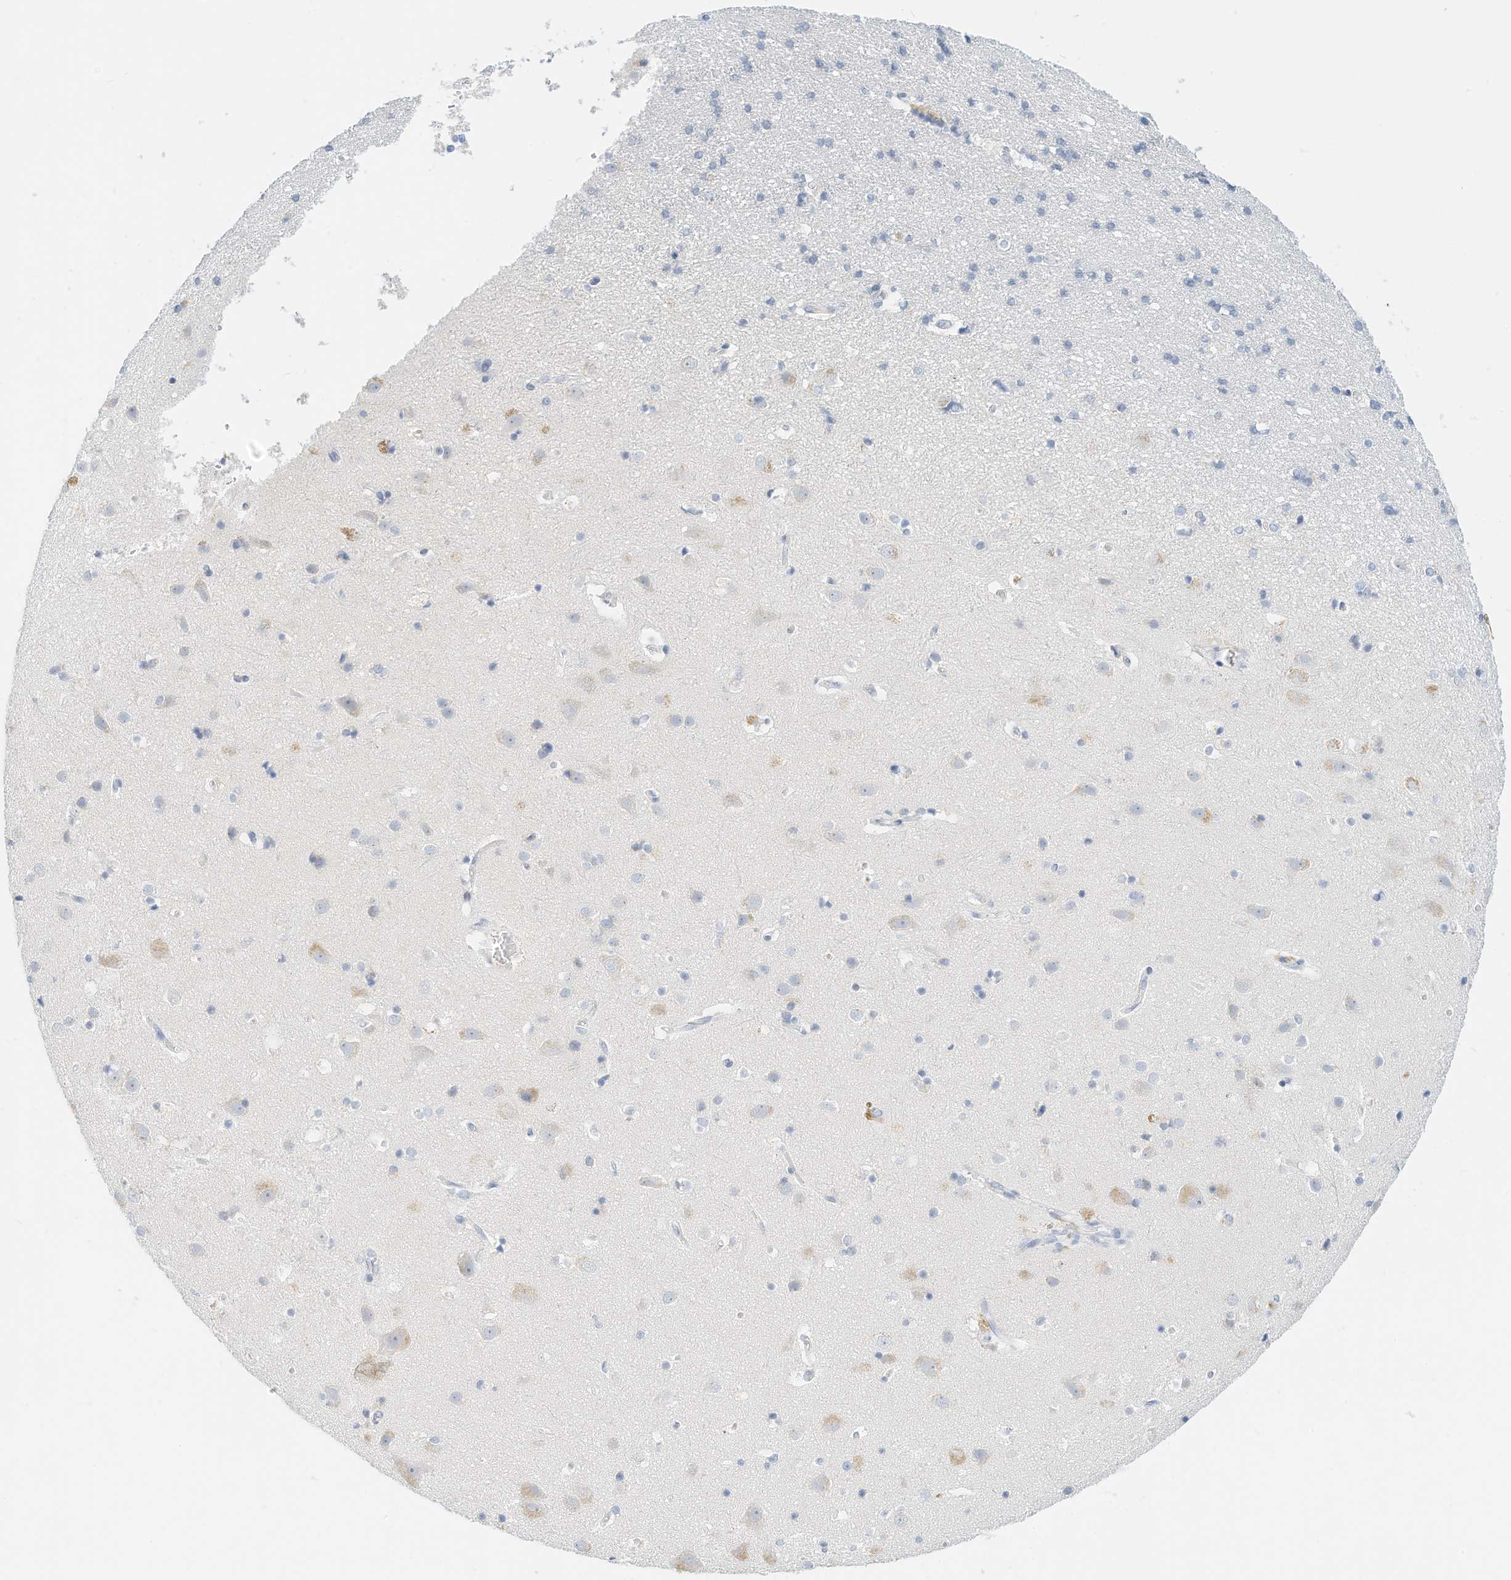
{"staining": {"intensity": "weak", "quantity": "25%-75%", "location": "cytoplasmic/membranous"}, "tissue": "cerebral cortex", "cell_type": "Endothelial cells", "image_type": "normal", "snomed": [{"axis": "morphology", "description": "Normal tissue, NOS"}, {"axis": "topography", "description": "Cerebral cortex"}], "caption": "The histopathology image exhibits a brown stain indicating the presence of a protein in the cytoplasmic/membranous of endothelial cells in cerebral cortex.", "gene": "SPOCD1", "patient": {"sex": "male", "age": 54}}